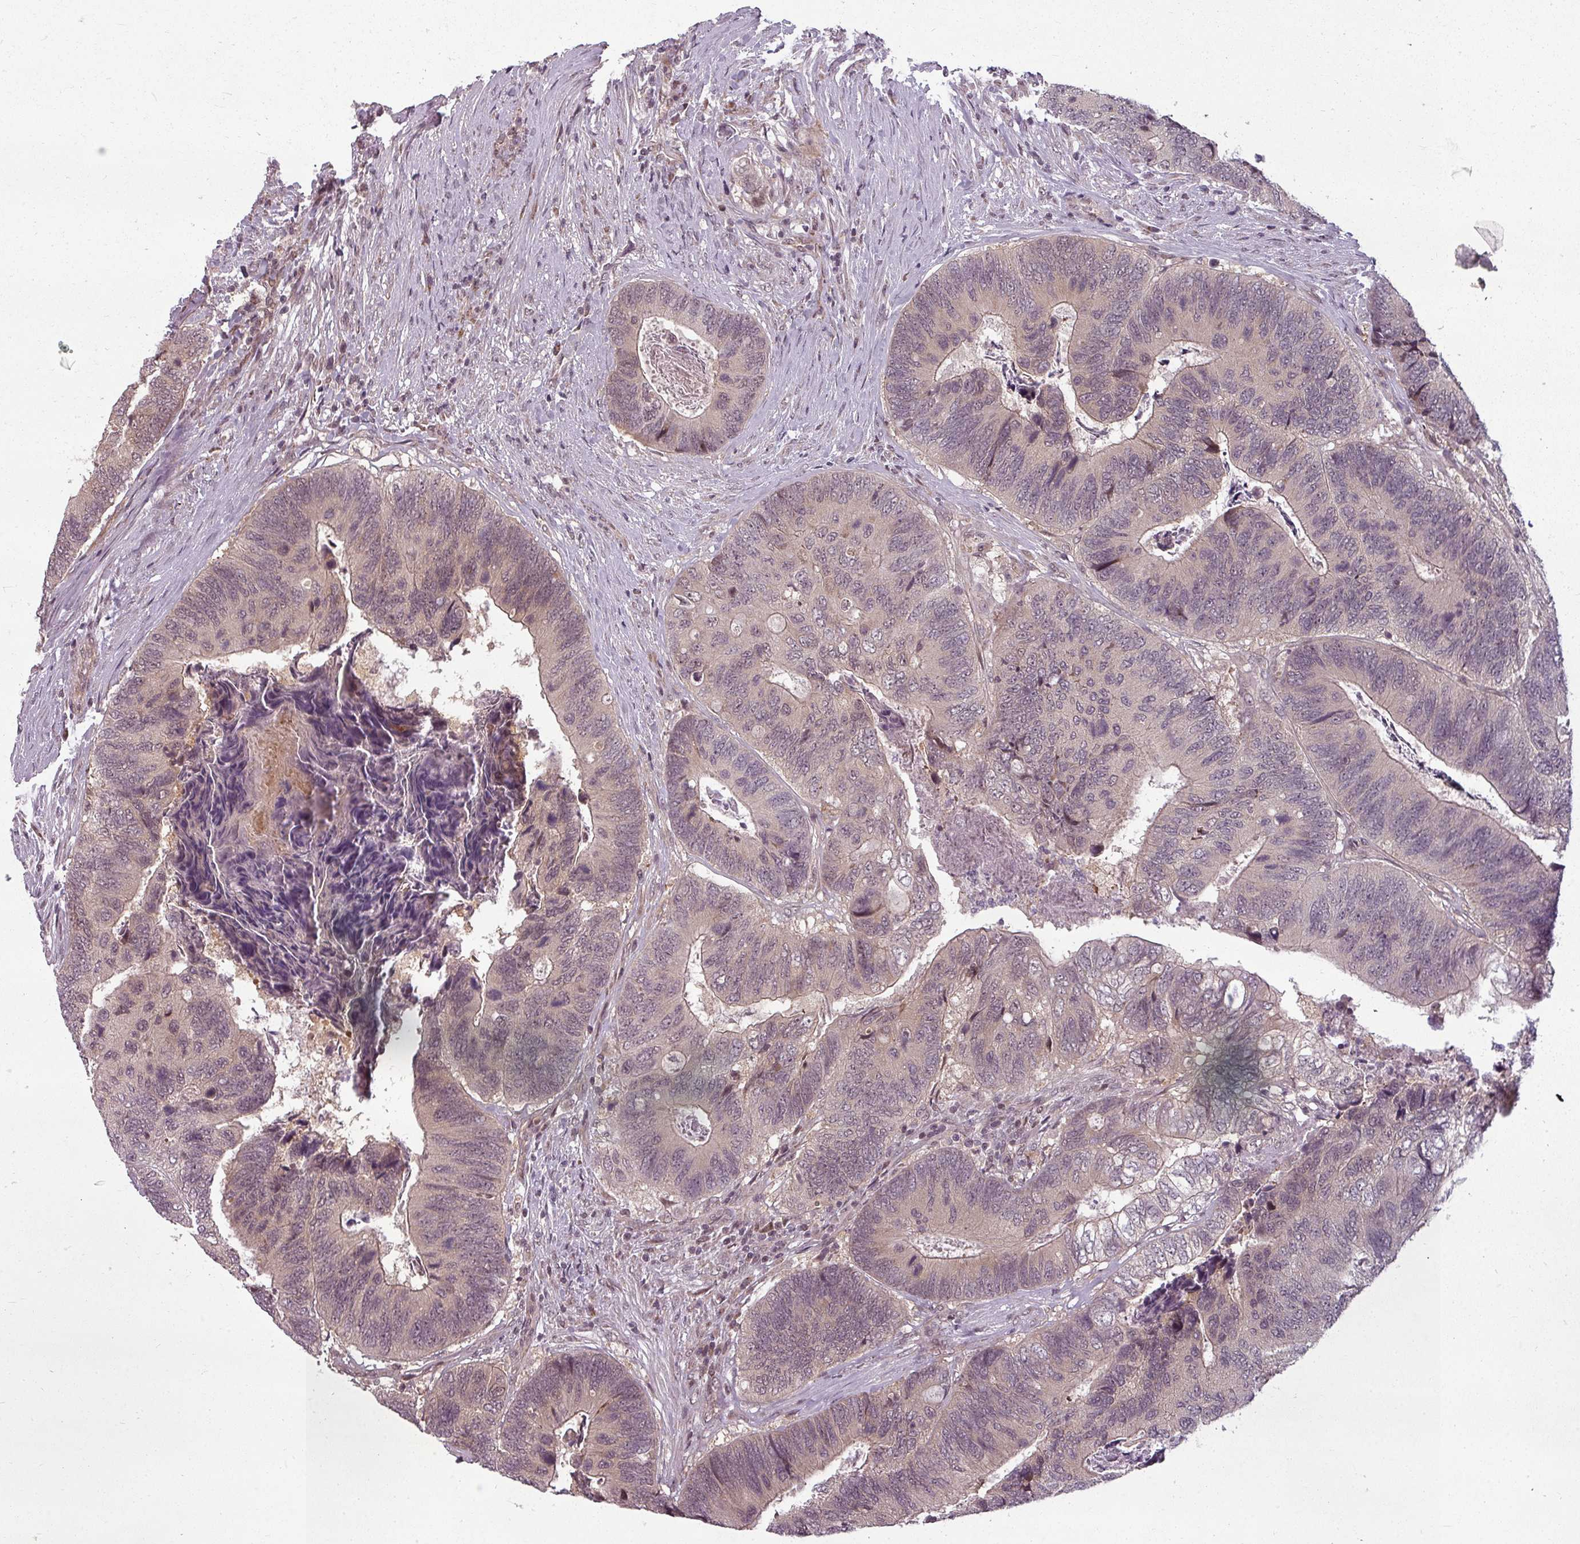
{"staining": {"intensity": "weak", "quantity": "<25%", "location": "cytoplasmic/membranous"}, "tissue": "colorectal cancer", "cell_type": "Tumor cells", "image_type": "cancer", "snomed": [{"axis": "morphology", "description": "Adenocarcinoma, NOS"}, {"axis": "topography", "description": "Colon"}], "caption": "Immunohistochemistry image of neoplastic tissue: human colorectal cancer (adenocarcinoma) stained with DAB (3,3'-diaminobenzidine) exhibits no significant protein staining in tumor cells.", "gene": "CLIC1", "patient": {"sex": "female", "age": 67}}